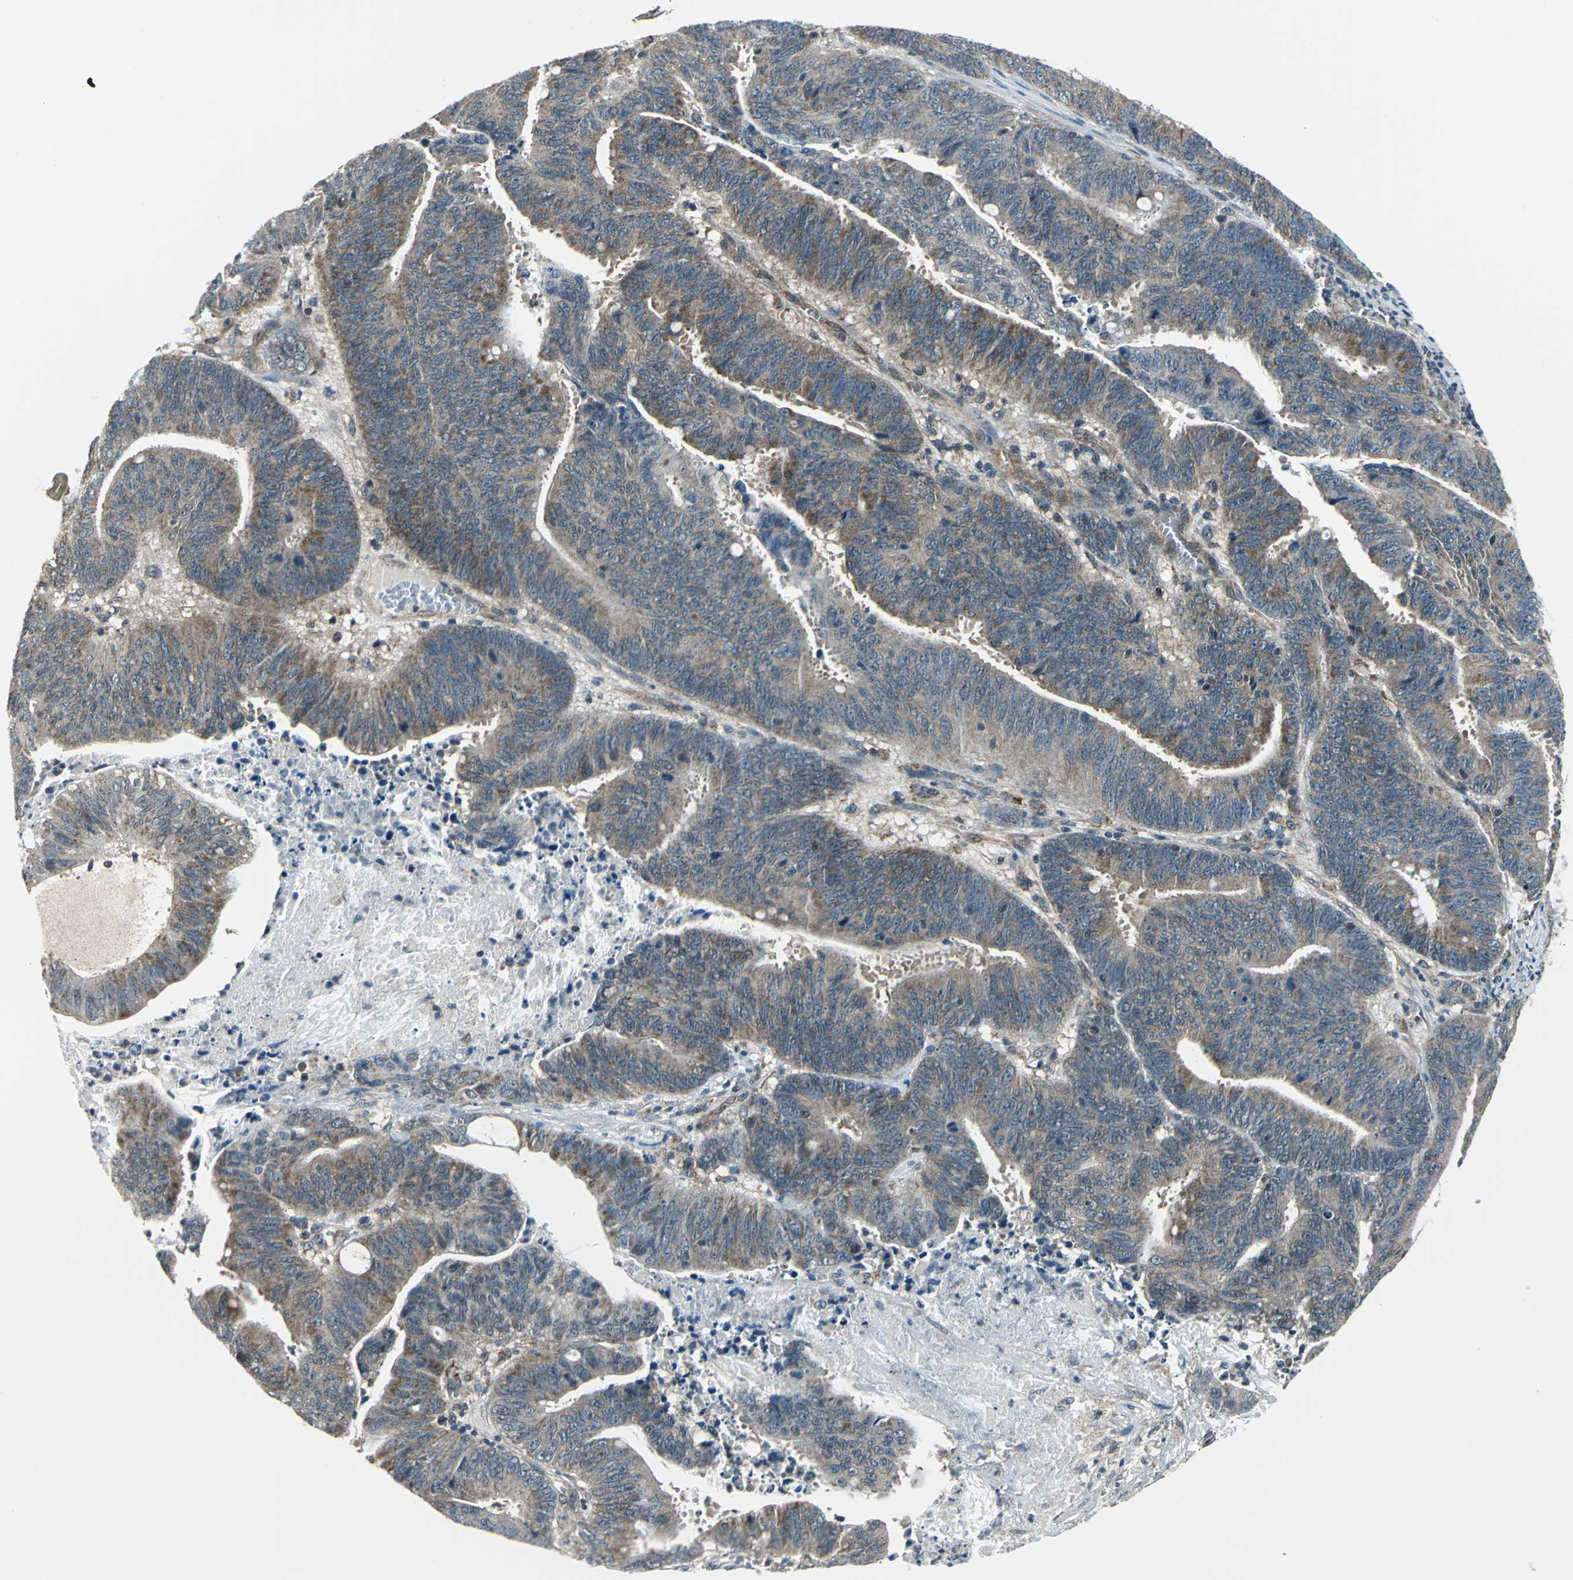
{"staining": {"intensity": "weak", "quantity": ">75%", "location": "cytoplasmic/membranous"}, "tissue": "colorectal cancer", "cell_type": "Tumor cells", "image_type": "cancer", "snomed": [{"axis": "morphology", "description": "Adenocarcinoma, NOS"}, {"axis": "topography", "description": "Colon"}], "caption": "Immunohistochemical staining of human adenocarcinoma (colorectal) reveals weak cytoplasmic/membranous protein positivity in about >75% of tumor cells. (DAB IHC, brown staining for protein, blue staining for nuclei).", "gene": "NUDT2", "patient": {"sex": "male", "age": 45}}